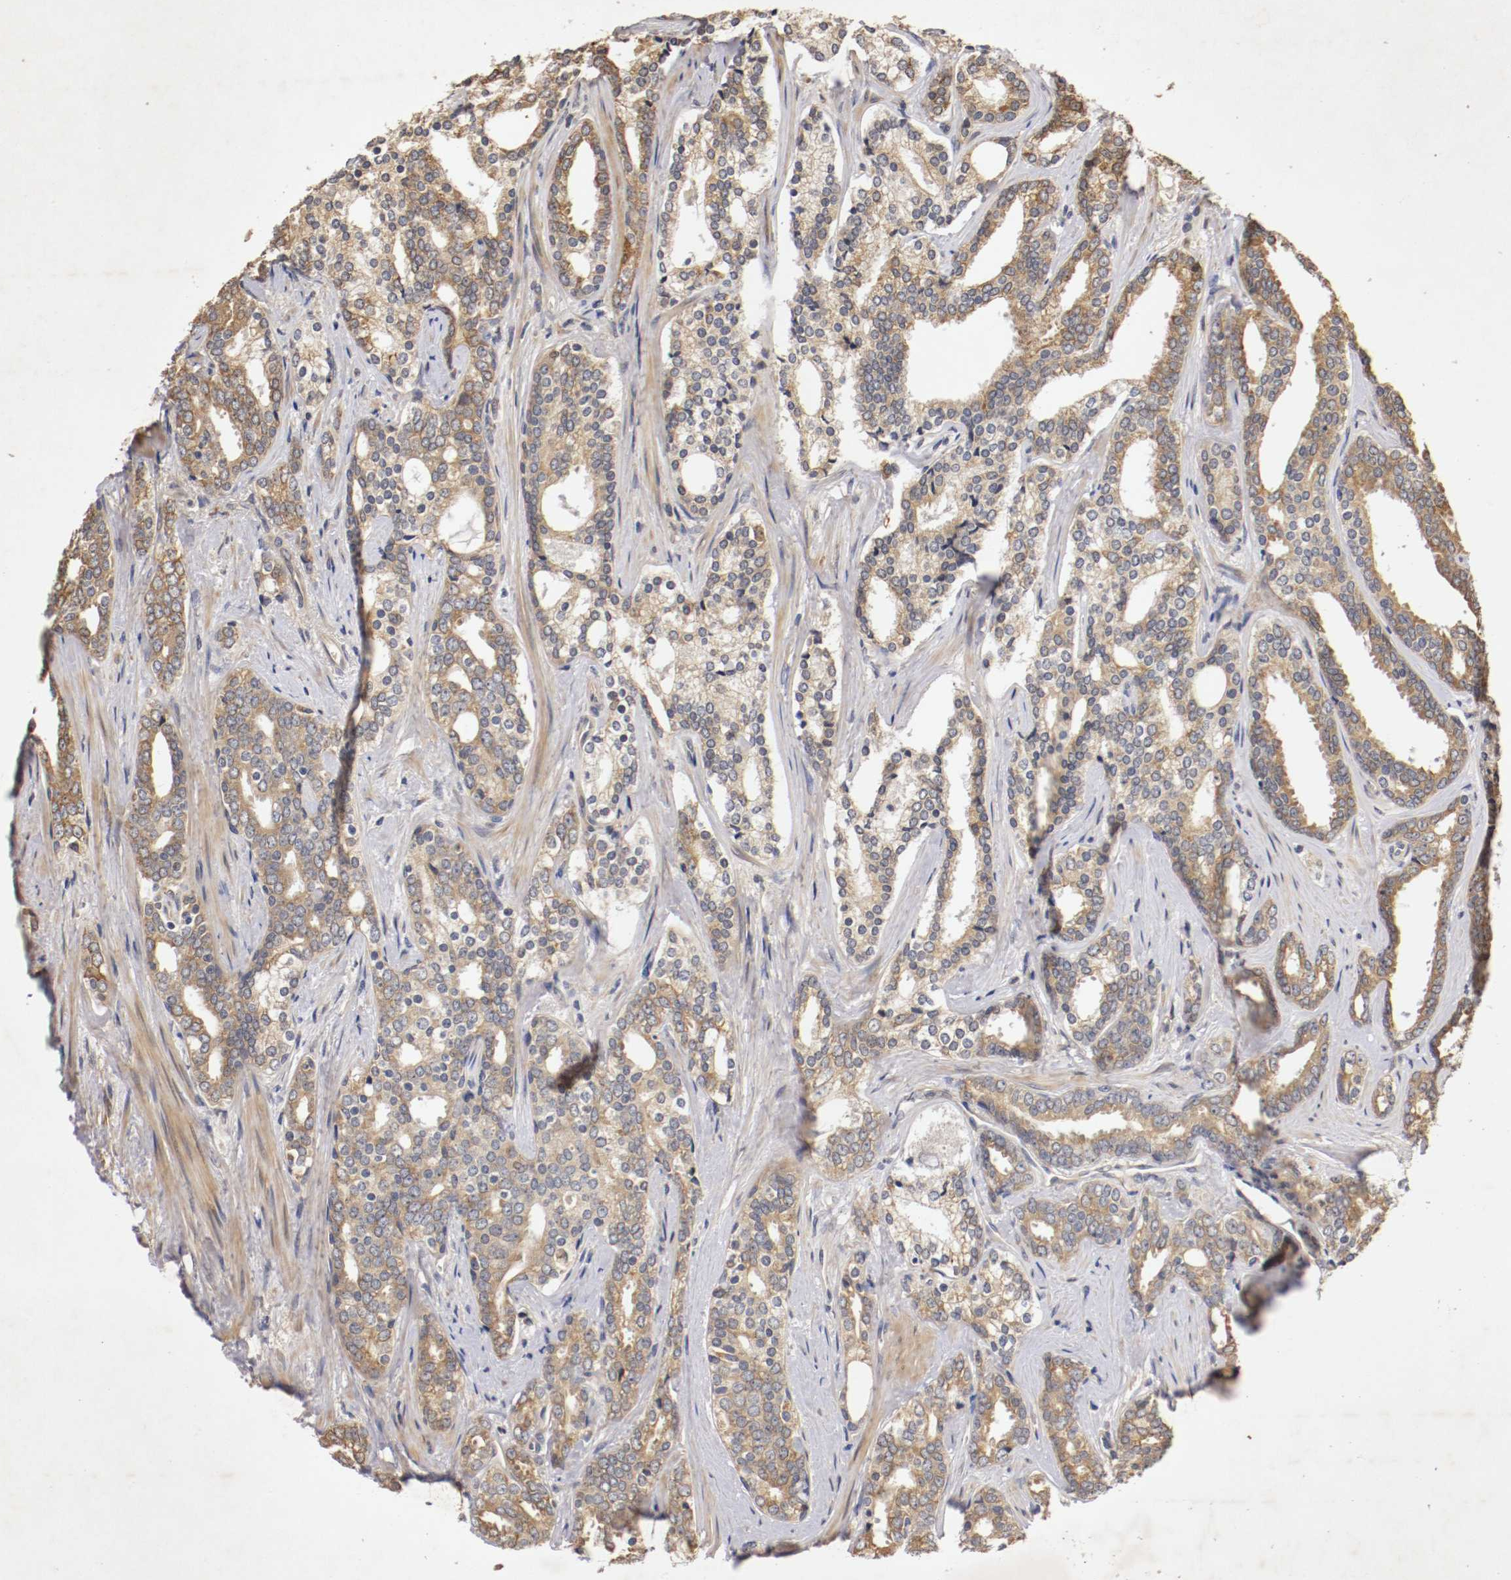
{"staining": {"intensity": "moderate", "quantity": ">75%", "location": "cytoplasmic/membranous"}, "tissue": "prostate cancer", "cell_type": "Tumor cells", "image_type": "cancer", "snomed": [{"axis": "morphology", "description": "Adenocarcinoma, High grade"}, {"axis": "topography", "description": "Prostate"}], "caption": "The photomicrograph reveals staining of prostate cancer, revealing moderate cytoplasmic/membranous protein staining (brown color) within tumor cells.", "gene": "VEZT", "patient": {"sex": "male", "age": 67}}